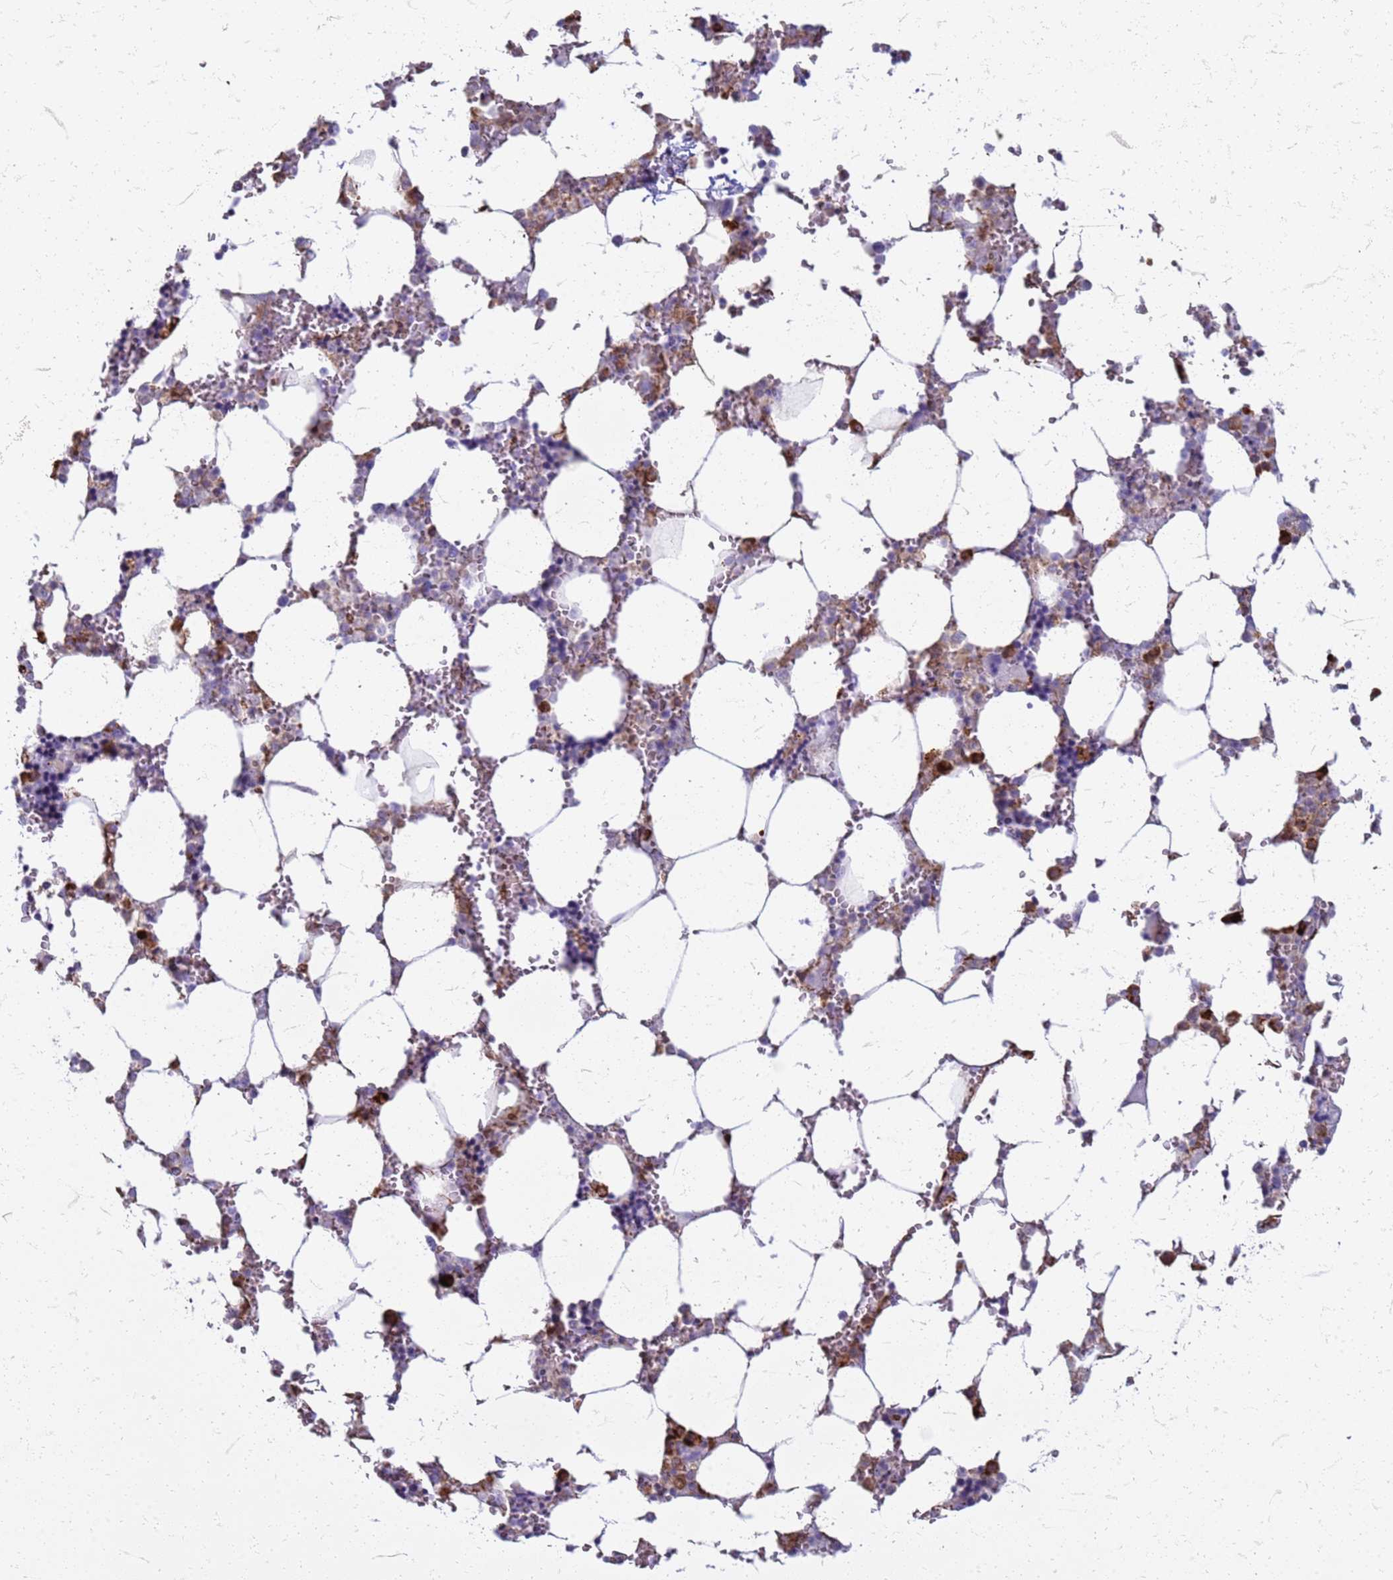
{"staining": {"intensity": "moderate", "quantity": "<25%", "location": "cytoplasmic/membranous"}, "tissue": "bone marrow", "cell_type": "Hematopoietic cells", "image_type": "normal", "snomed": [{"axis": "morphology", "description": "Normal tissue, NOS"}, {"axis": "topography", "description": "Bone marrow"}], "caption": "There is low levels of moderate cytoplasmic/membranous staining in hematopoietic cells of benign bone marrow, as demonstrated by immunohistochemical staining (brown color).", "gene": "PDK3", "patient": {"sex": "male", "age": 64}}